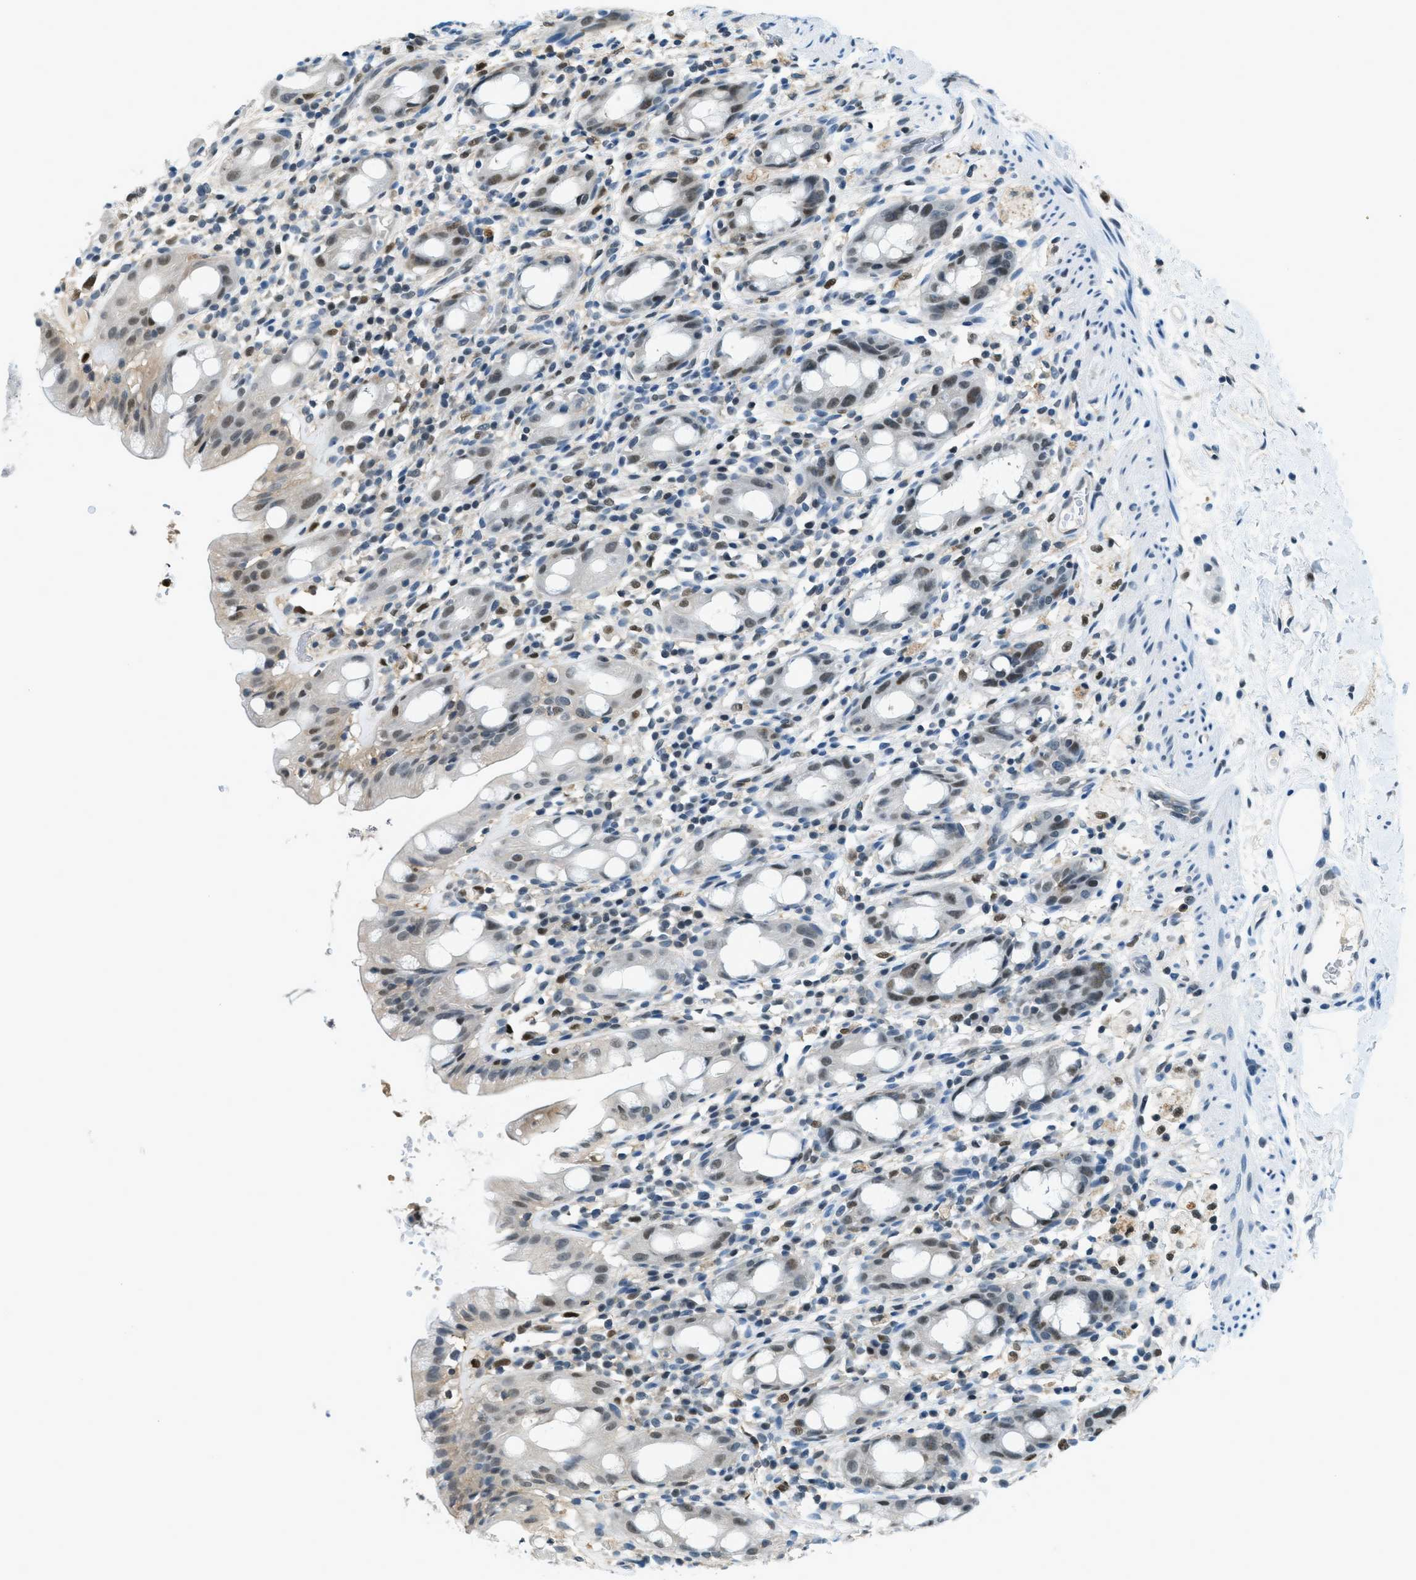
{"staining": {"intensity": "strong", "quantity": "25%-75%", "location": "nuclear"}, "tissue": "rectum", "cell_type": "Glandular cells", "image_type": "normal", "snomed": [{"axis": "morphology", "description": "Normal tissue, NOS"}, {"axis": "topography", "description": "Rectum"}], "caption": "Brown immunohistochemical staining in unremarkable rectum displays strong nuclear expression in about 25%-75% of glandular cells. Nuclei are stained in blue.", "gene": "OGFR", "patient": {"sex": "male", "age": 44}}